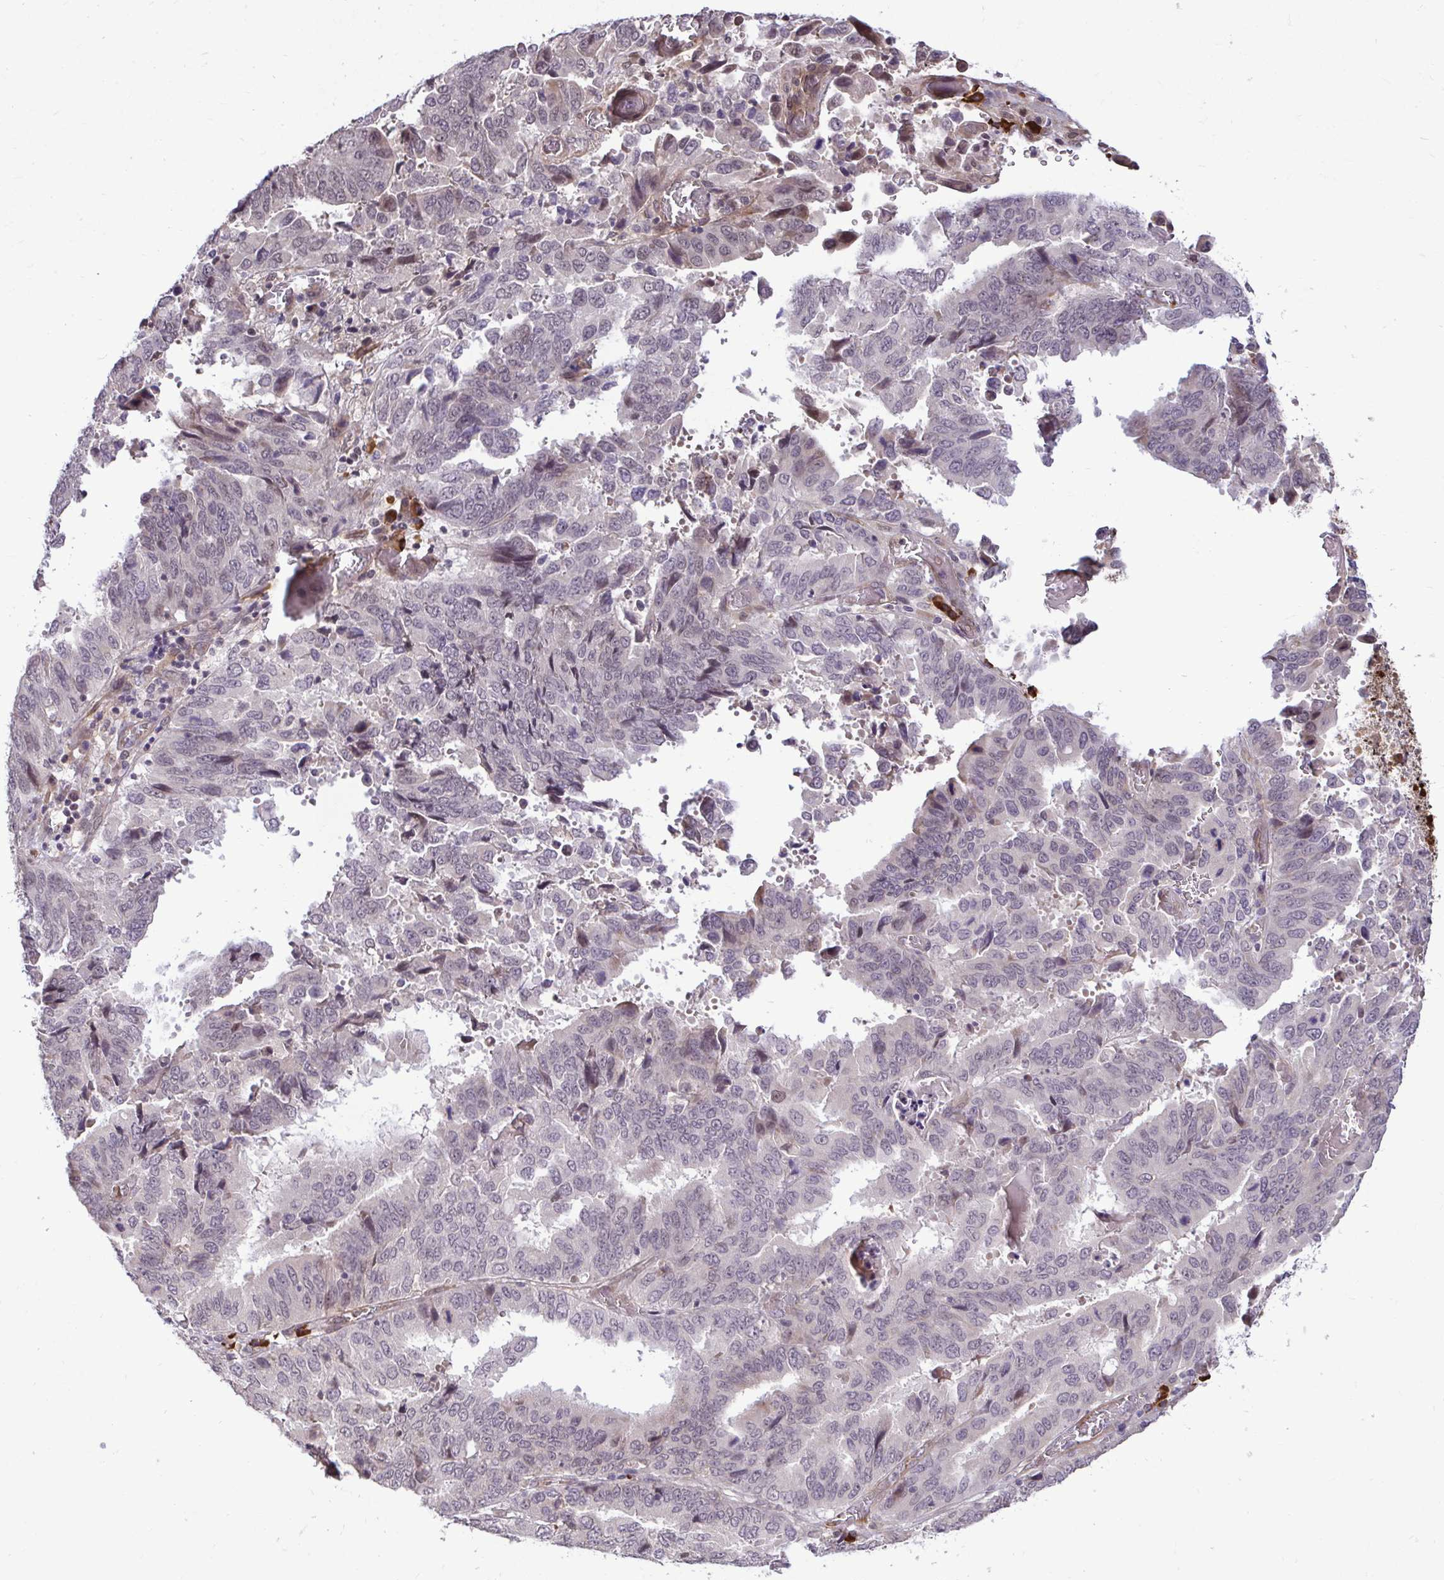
{"staining": {"intensity": "moderate", "quantity": "<25%", "location": "nuclear"}, "tissue": "stomach cancer", "cell_type": "Tumor cells", "image_type": "cancer", "snomed": [{"axis": "morphology", "description": "Adenocarcinoma, NOS"}, {"axis": "topography", "description": "Stomach, upper"}], "caption": "Protein staining of stomach cancer (adenocarcinoma) tissue exhibits moderate nuclear expression in approximately <25% of tumor cells.", "gene": "ZSCAN9", "patient": {"sex": "male", "age": 74}}